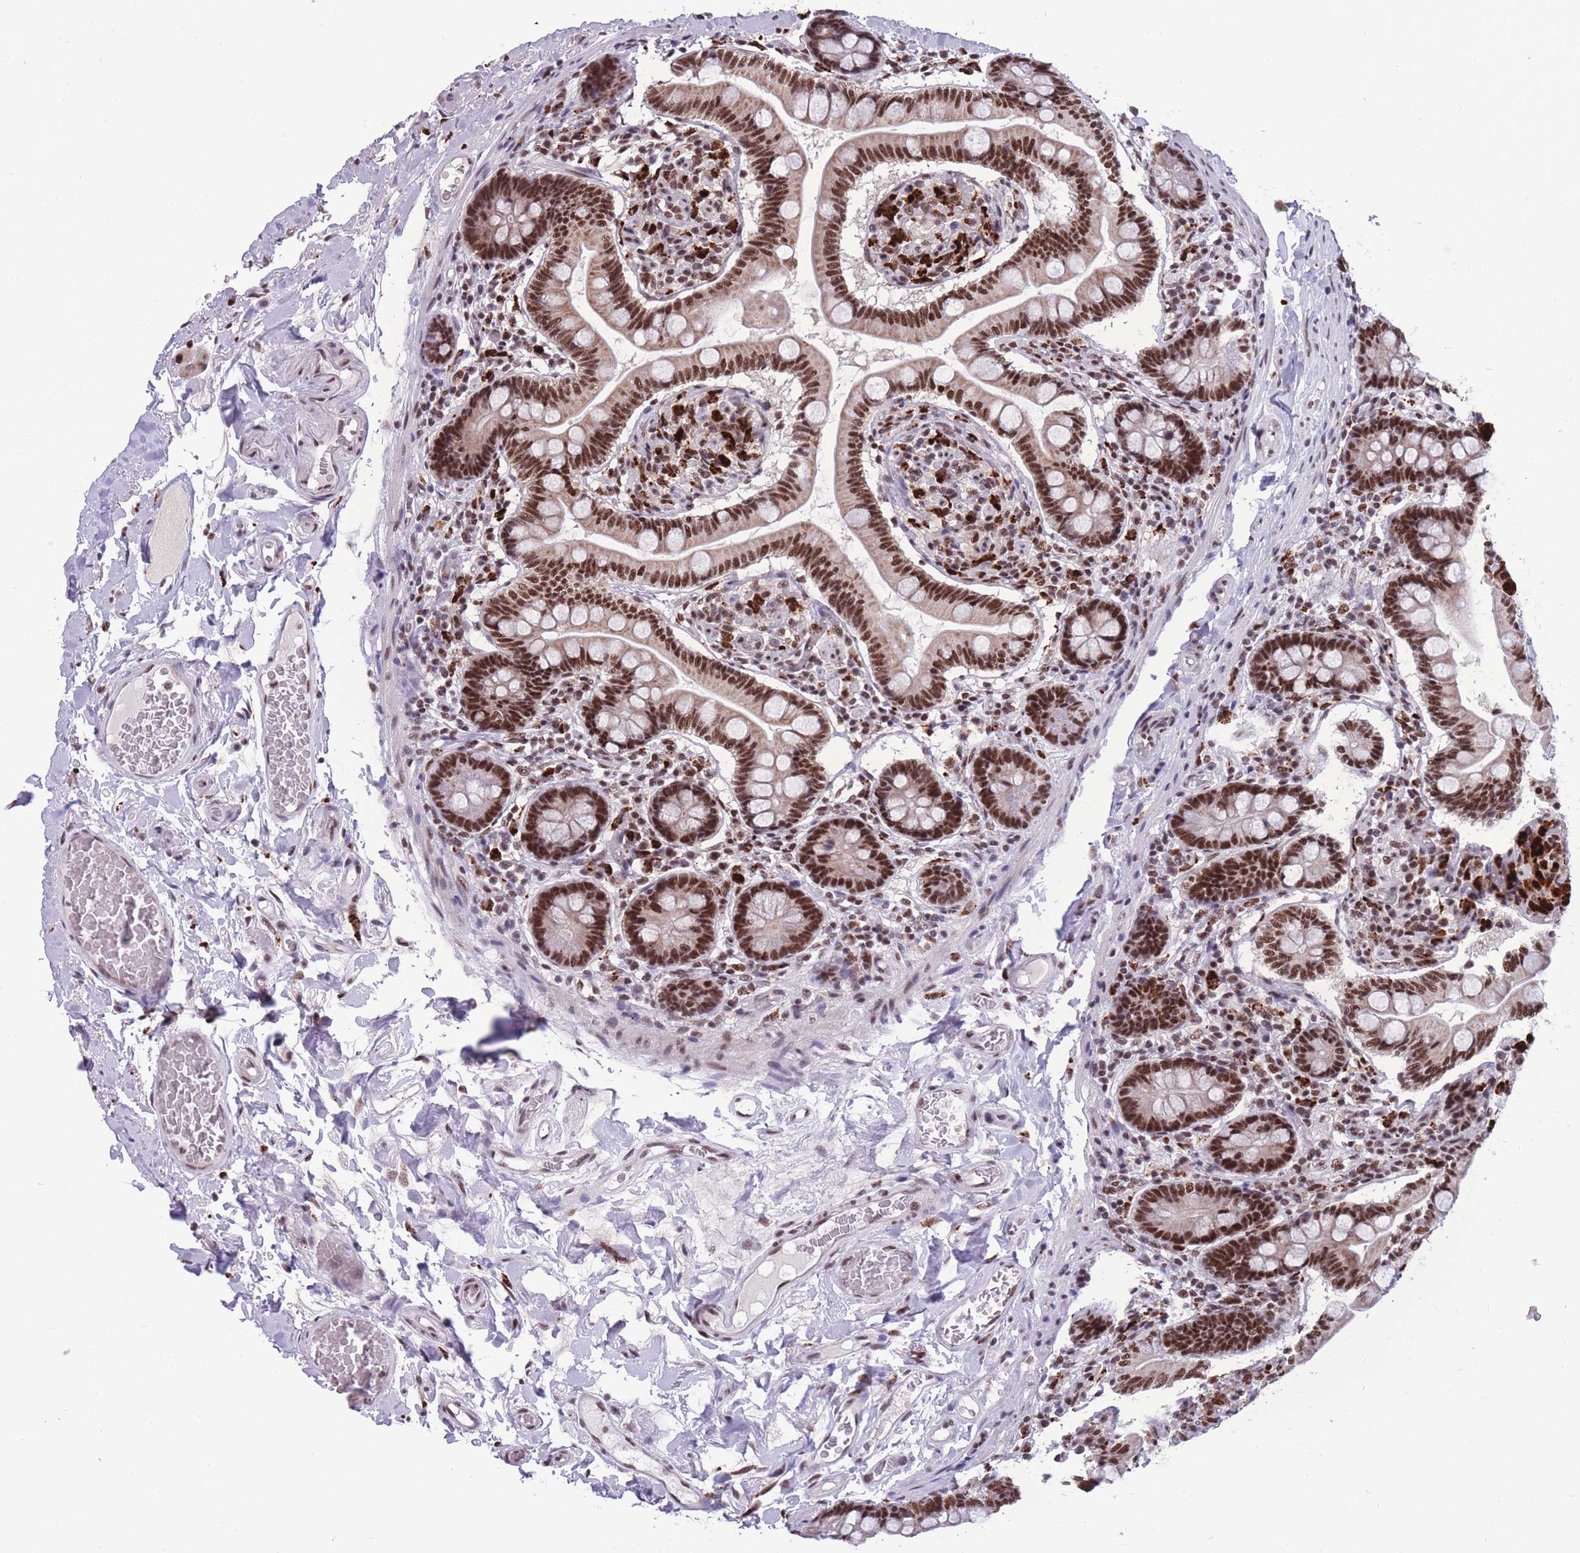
{"staining": {"intensity": "strong", "quantity": ">75%", "location": "nuclear"}, "tissue": "small intestine", "cell_type": "Glandular cells", "image_type": "normal", "snomed": [{"axis": "morphology", "description": "Normal tissue, NOS"}, {"axis": "topography", "description": "Small intestine"}], "caption": "Brown immunohistochemical staining in unremarkable small intestine exhibits strong nuclear positivity in approximately >75% of glandular cells. The protein is stained brown, and the nuclei are stained in blue (DAB (3,3'-diaminobenzidine) IHC with brightfield microscopy, high magnification).", "gene": "PRPF19", "patient": {"sex": "female", "age": 64}}